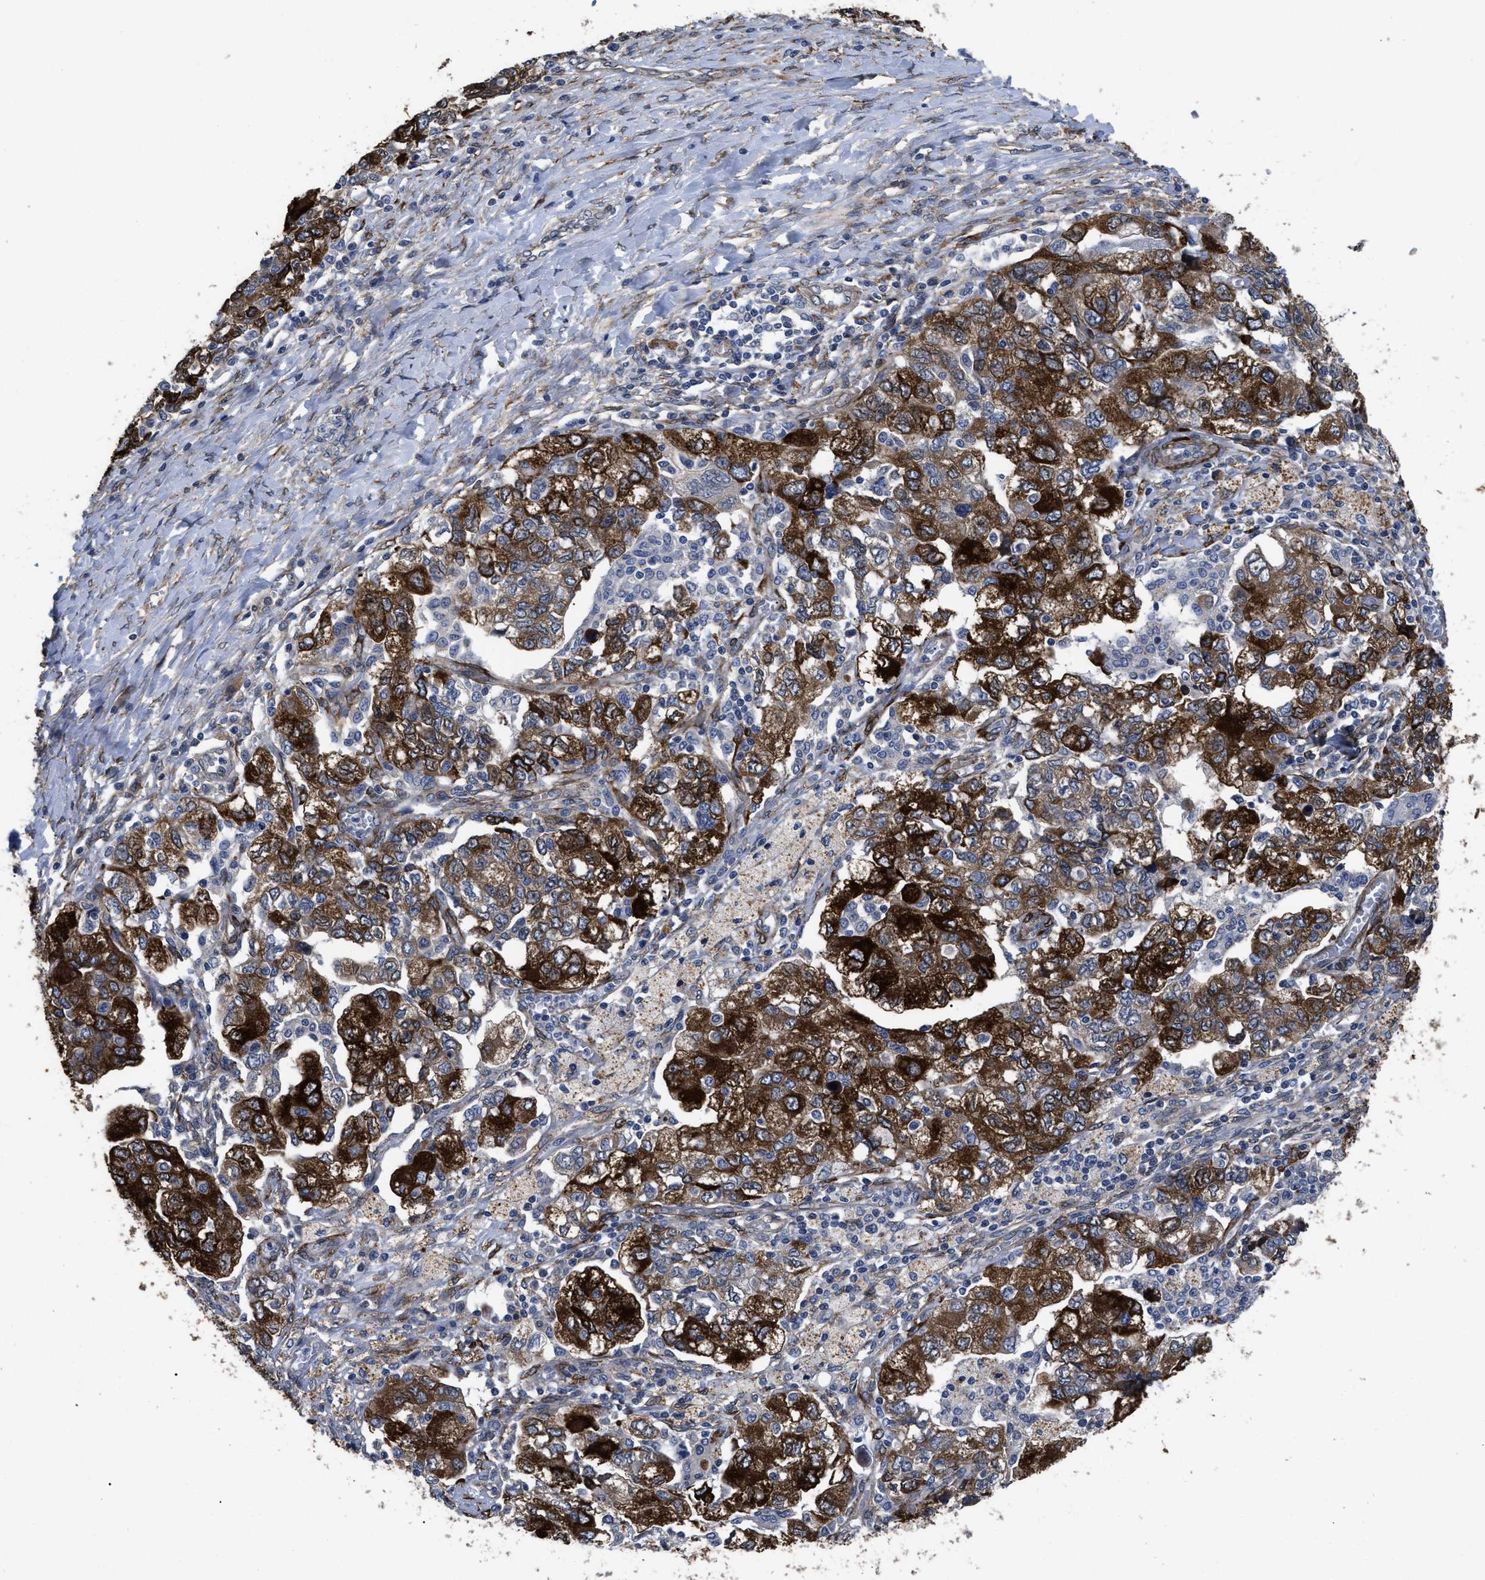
{"staining": {"intensity": "strong", "quantity": "25%-75%", "location": "cytoplasmic/membranous"}, "tissue": "ovarian cancer", "cell_type": "Tumor cells", "image_type": "cancer", "snomed": [{"axis": "morphology", "description": "Carcinoma, NOS"}, {"axis": "morphology", "description": "Cystadenocarcinoma, serous, NOS"}, {"axis": "topography", "description": "Ovary"}], "caption": "An image of human ovarian cancer (serous cystadenocarcinoma) stained for a protein shows strong cytoplasmic/membranous brown staining in tumor cells. The protein of interest is shown in brown color, while the nuclei are stained blue.", "gene": "SQLE", "patient": {"sex": "female", "age": 69}}